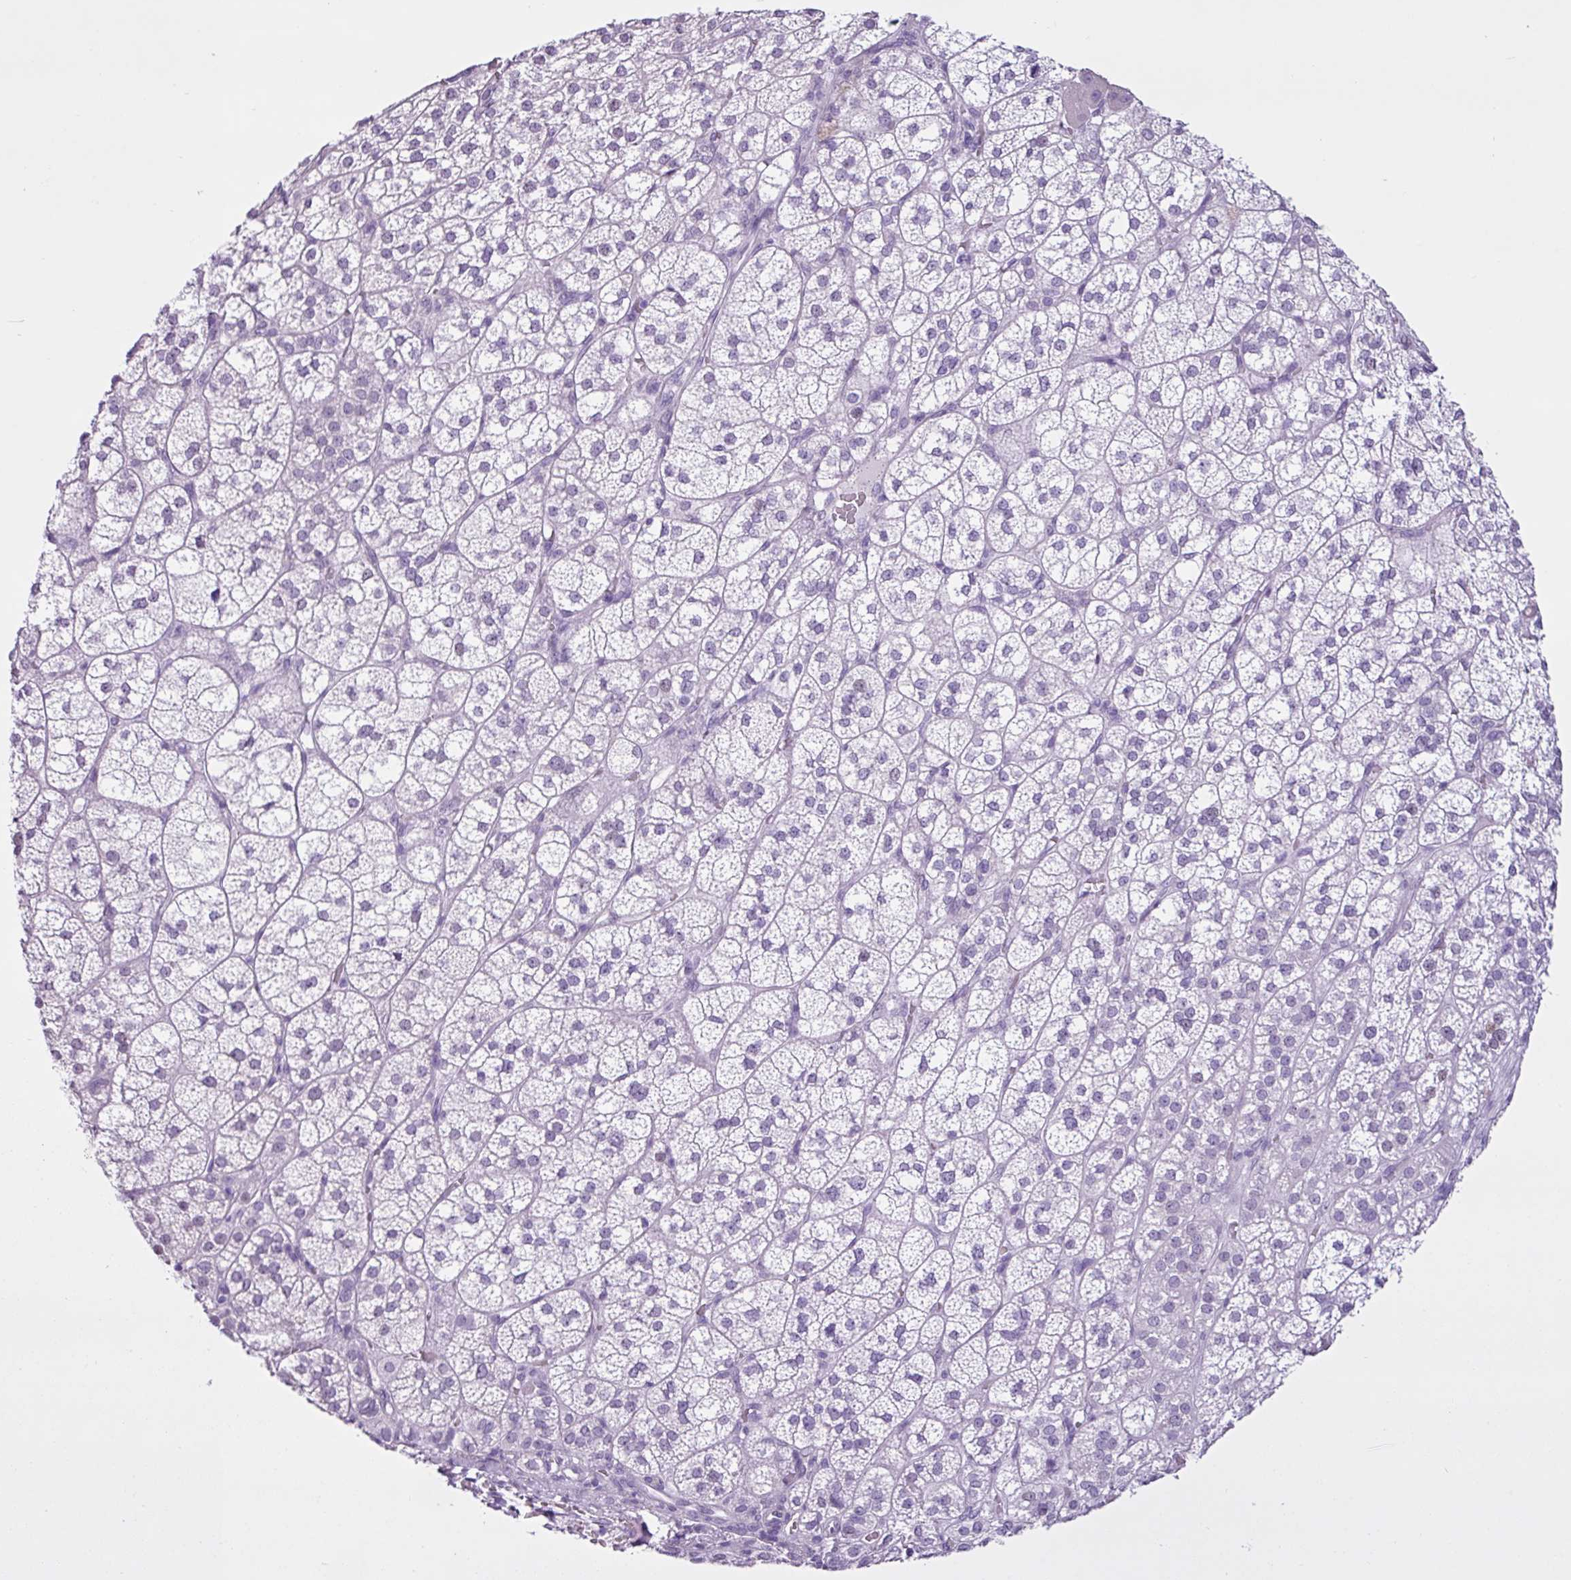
{"staining": {"intensity": "weak", "quantity": "<25%", "location": "nuclear"}, "tissue": "adrenal gland", "cell_type": "Glandular cells", "image_type": "normal", "snomed": [{"axis": "morphology", "description": "Normal tissue, NOS"}, {"axis": "topography", "description": "Adrenal gland"}], "caption": "DAB (3,3'-diaminobenzidine) immunohistochemical staining of benign adrenal gland demonstrates no significant staining in glandular cells. The staining is performed using DAB (3,3'-diaminobenzidine) brown chromogen with nuclei counter-stained in using hematoxylin.", "gene": "PGR", "patient": {"sex": "female", "age": 60}}